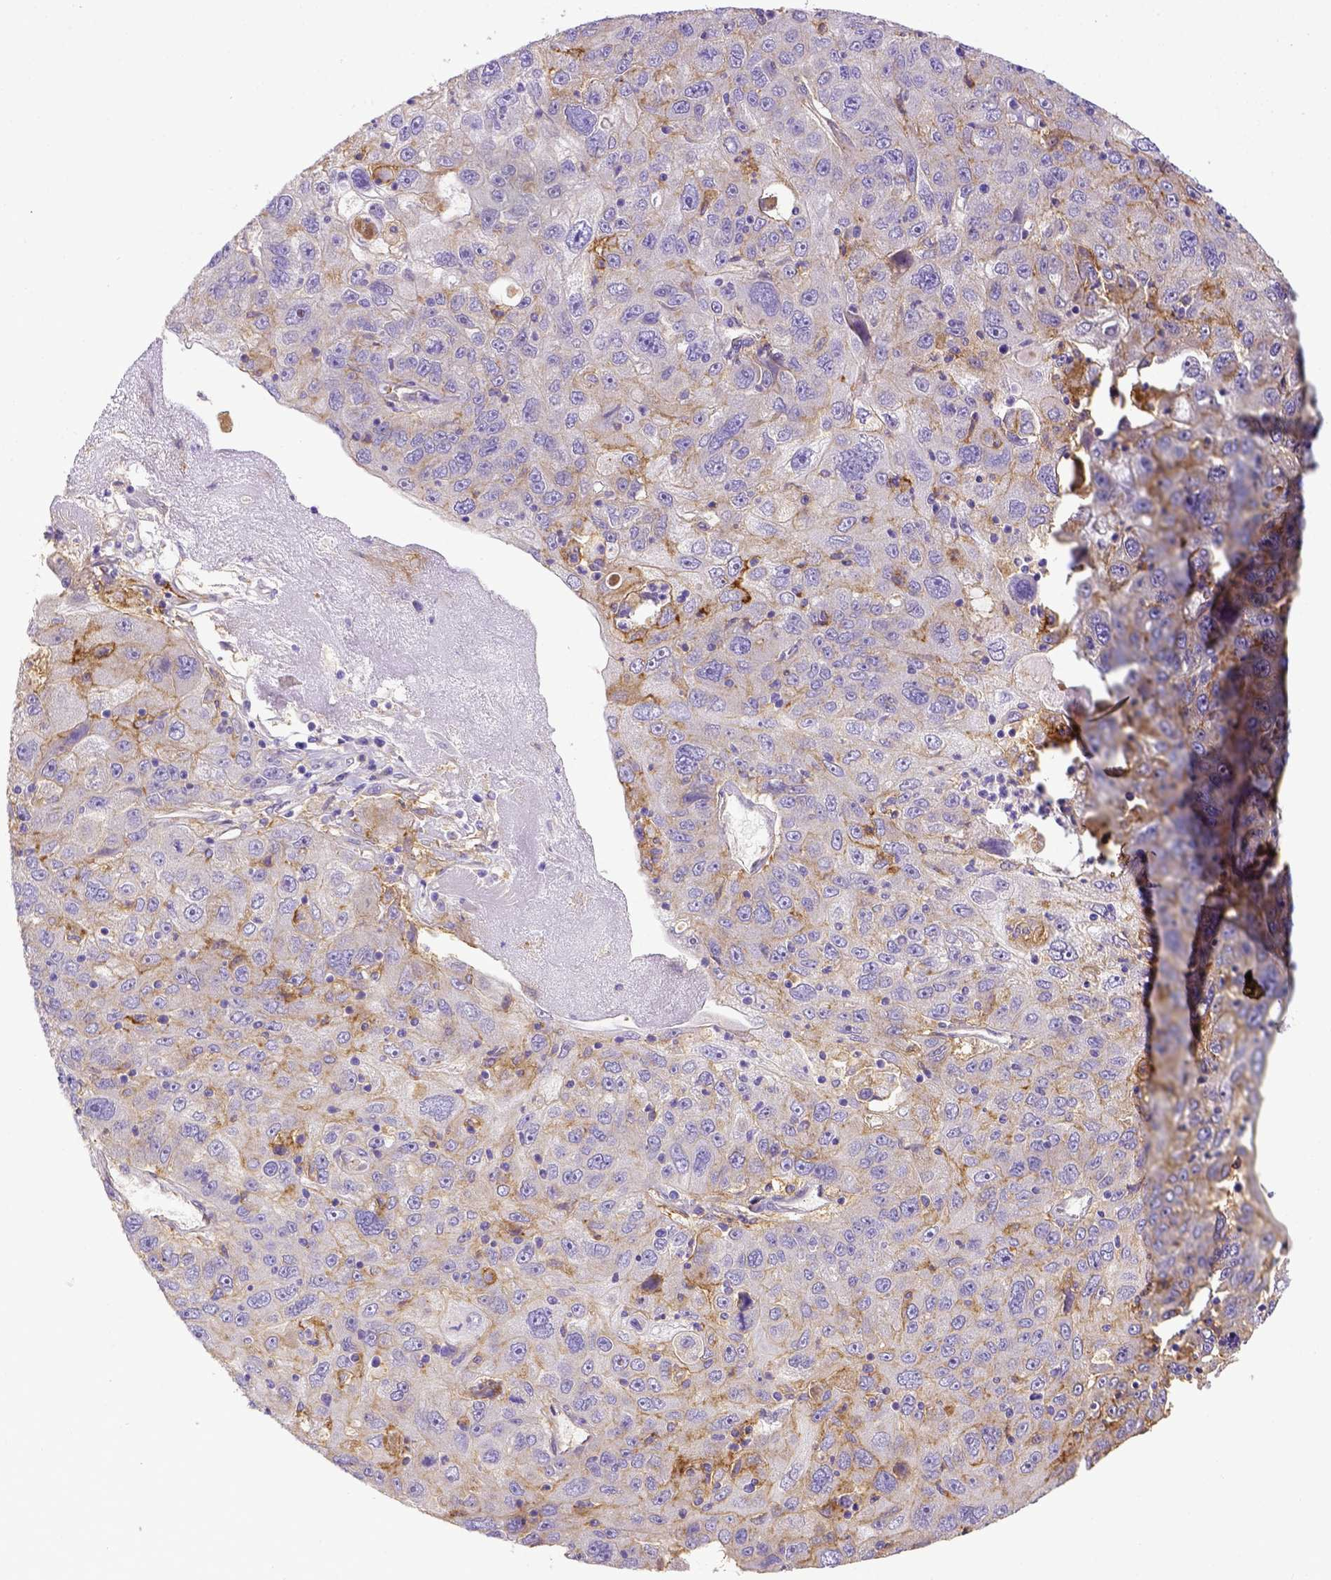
{"staining": {"intensity": "weak", "quantity": "<25%", "location": "cytoplasmic/membranous"}, "tissue": "stomach cancer", "cell_type": "Tumor cells", "image_type": "cancer", "snomed": [{"axis": "morphology", "description": "Adenocarcinoma, NOS"}, {"axis": "topography", "description": "Stomach"}], "caption": "Tumor cells are negative for protein expression in human stomach cancer (adenocarcinoma).", "gene": "CD40", "patient": {"sex": "male", "age": 56}}